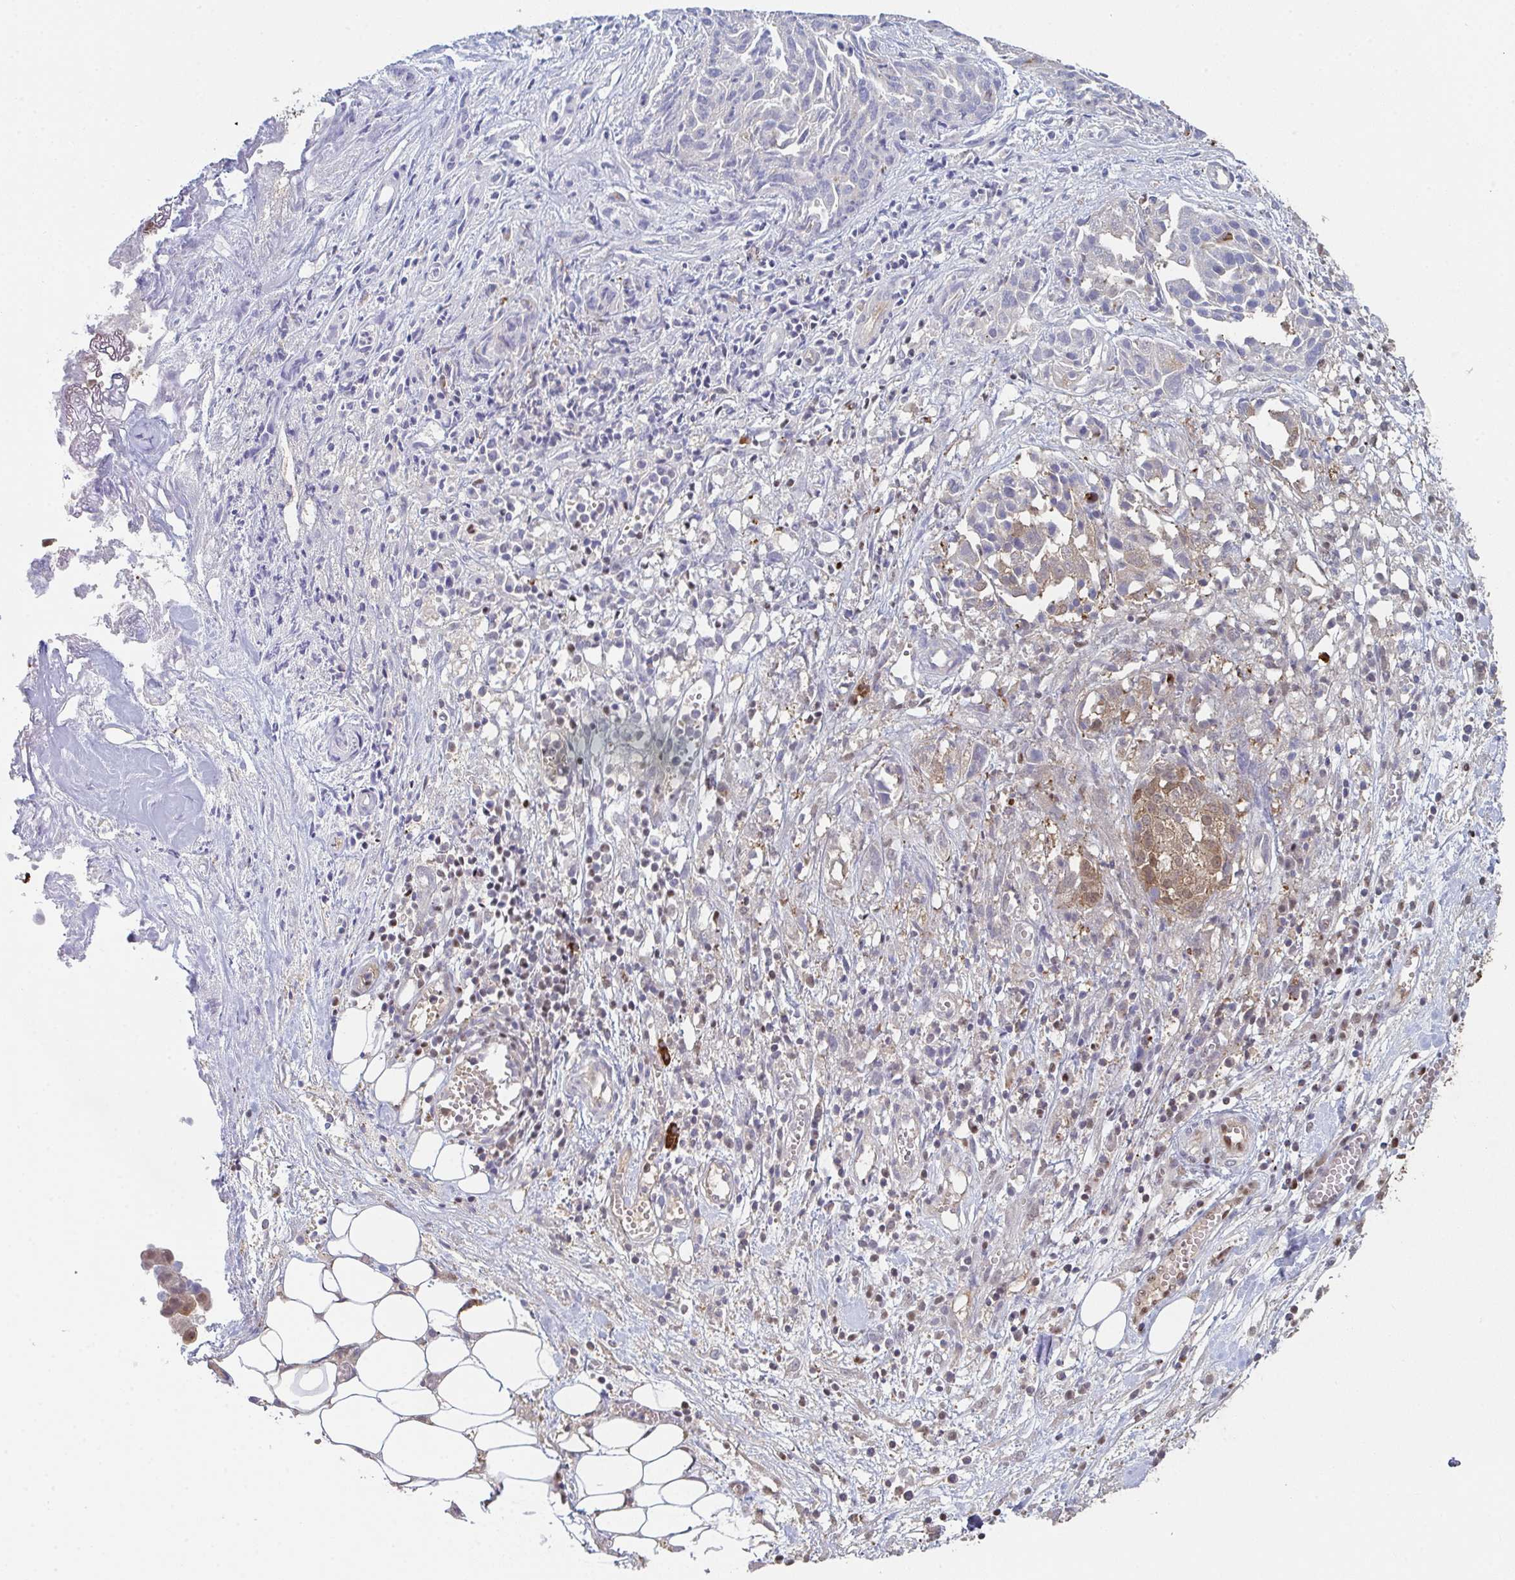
{"staining": {"intensity": "moderate", "quantity": "25%-75%", "location": "cytoplasmic/membranous"}, "tissue": "ovarian cancer", "cell_type": "Tumor cells", "image_type": "cancer", "snomed": [{"axis": "morphology", "description": "Cystadenocarcinoma, serous, NOS"}, {"axis": "topography", "description": "Soft tissue"}, {"axis": "topography", "description": "Ovary"}], "caption": "Human ovarian cancer (serous cystadenocarcinoma) stained for a protein (brown) displays moderate cytoplasmic/membranous positive expression in approximately 25%-75% of tumor cells.", "gene": "ACD", "patient": {"sex": "female", "age": 57}}